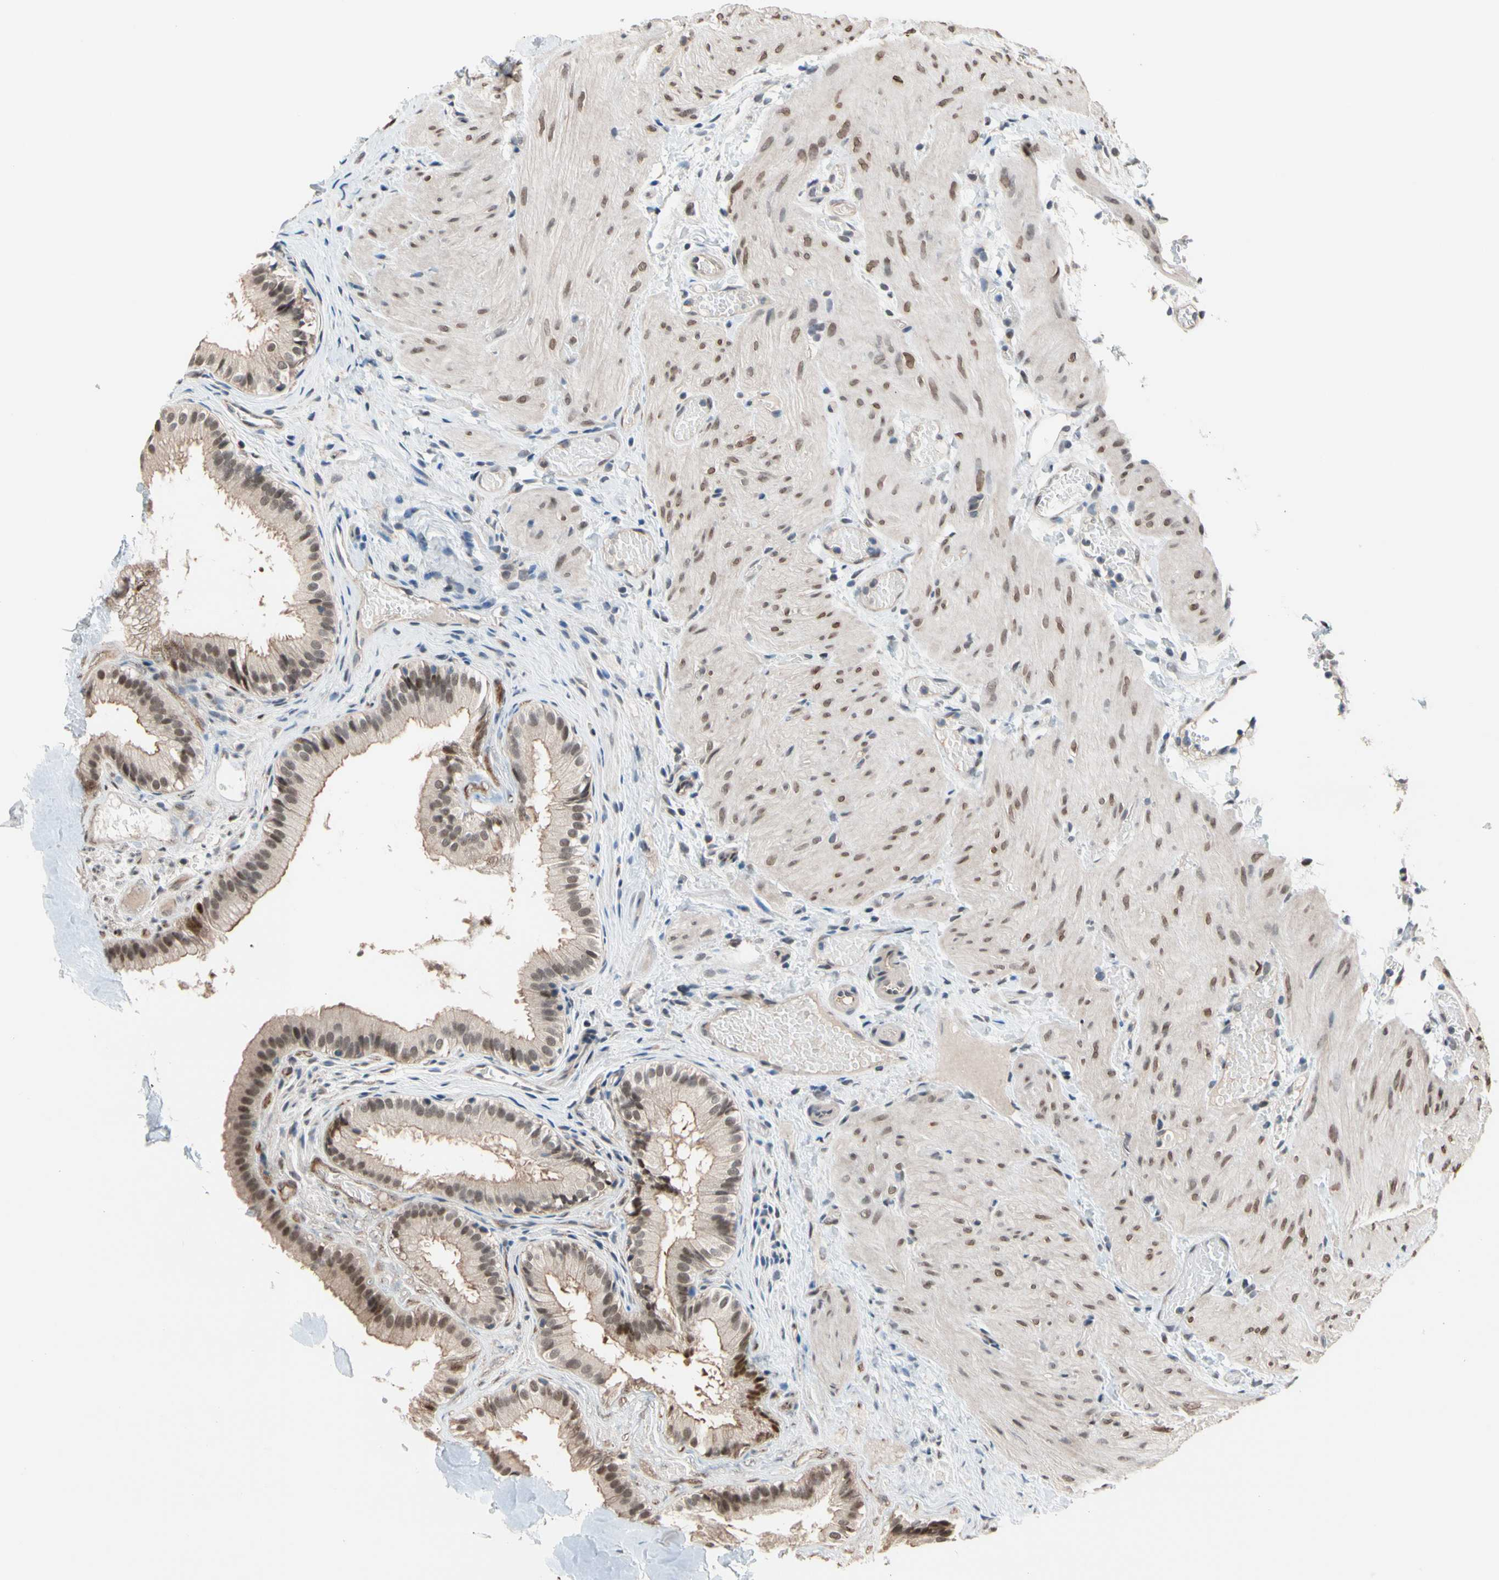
{"staining": {"intensity": "moderate", "quantity": ">75%", "location": "cytoplasmic/membranous,nuclear"}, "tissue": "gallbladder", "cell_type": "Glandular cells", "image_type": "normal", "snomed": [{"axis": "morphology", "description": "Normal tissue, NOS"}, {"axis": "topography", "description": "Gallbladder"}], "caption": "Immunohistochemistry (IHC) image of unremarkable gallbladder stained for a protein (brown), which shows medium levels of moderate cytoplasmic/membranous,nuclear staining in approximately >75% of glandular cells.", "gene": "NGEF", "patient": {"sex": "female", "age": 26}}